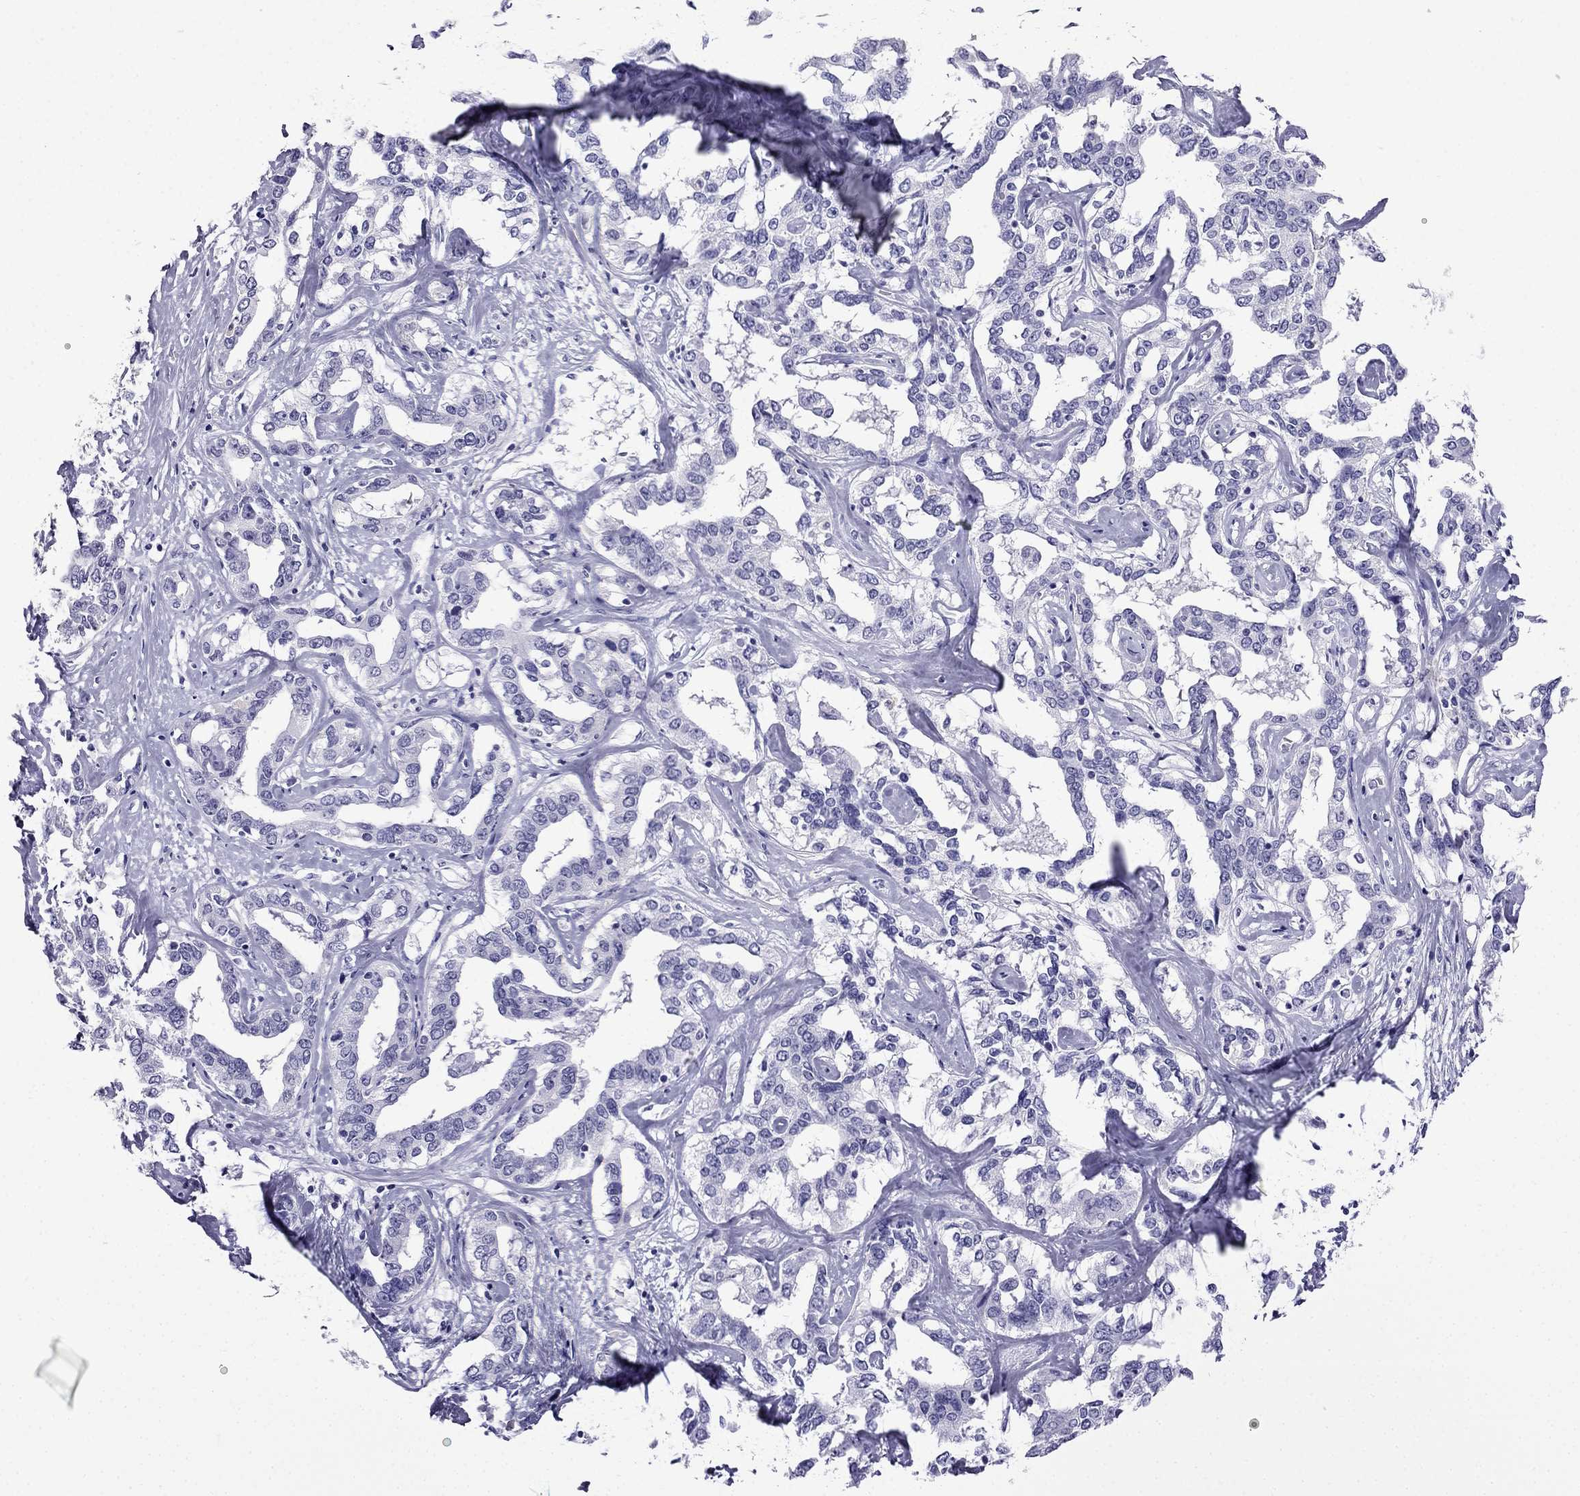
{"staining": {"intensity": "negative", "quantity": "none", "location": "none"}, "tissue": "liver cancer", "cell_type": "Tumor cells", "image_type": "cancer", "snomed": [{"axis": "morphology", "description": "Cholangiocarcinoma"}, {"axis": "topography", "description": "Liver"}], "caption": "Photomicrograph shows no significant protein positivity in tumor cells of liver cholangiocarcinoma.", "gene": "CDHR4", "patient": {"sex": "male", "age": 59}}